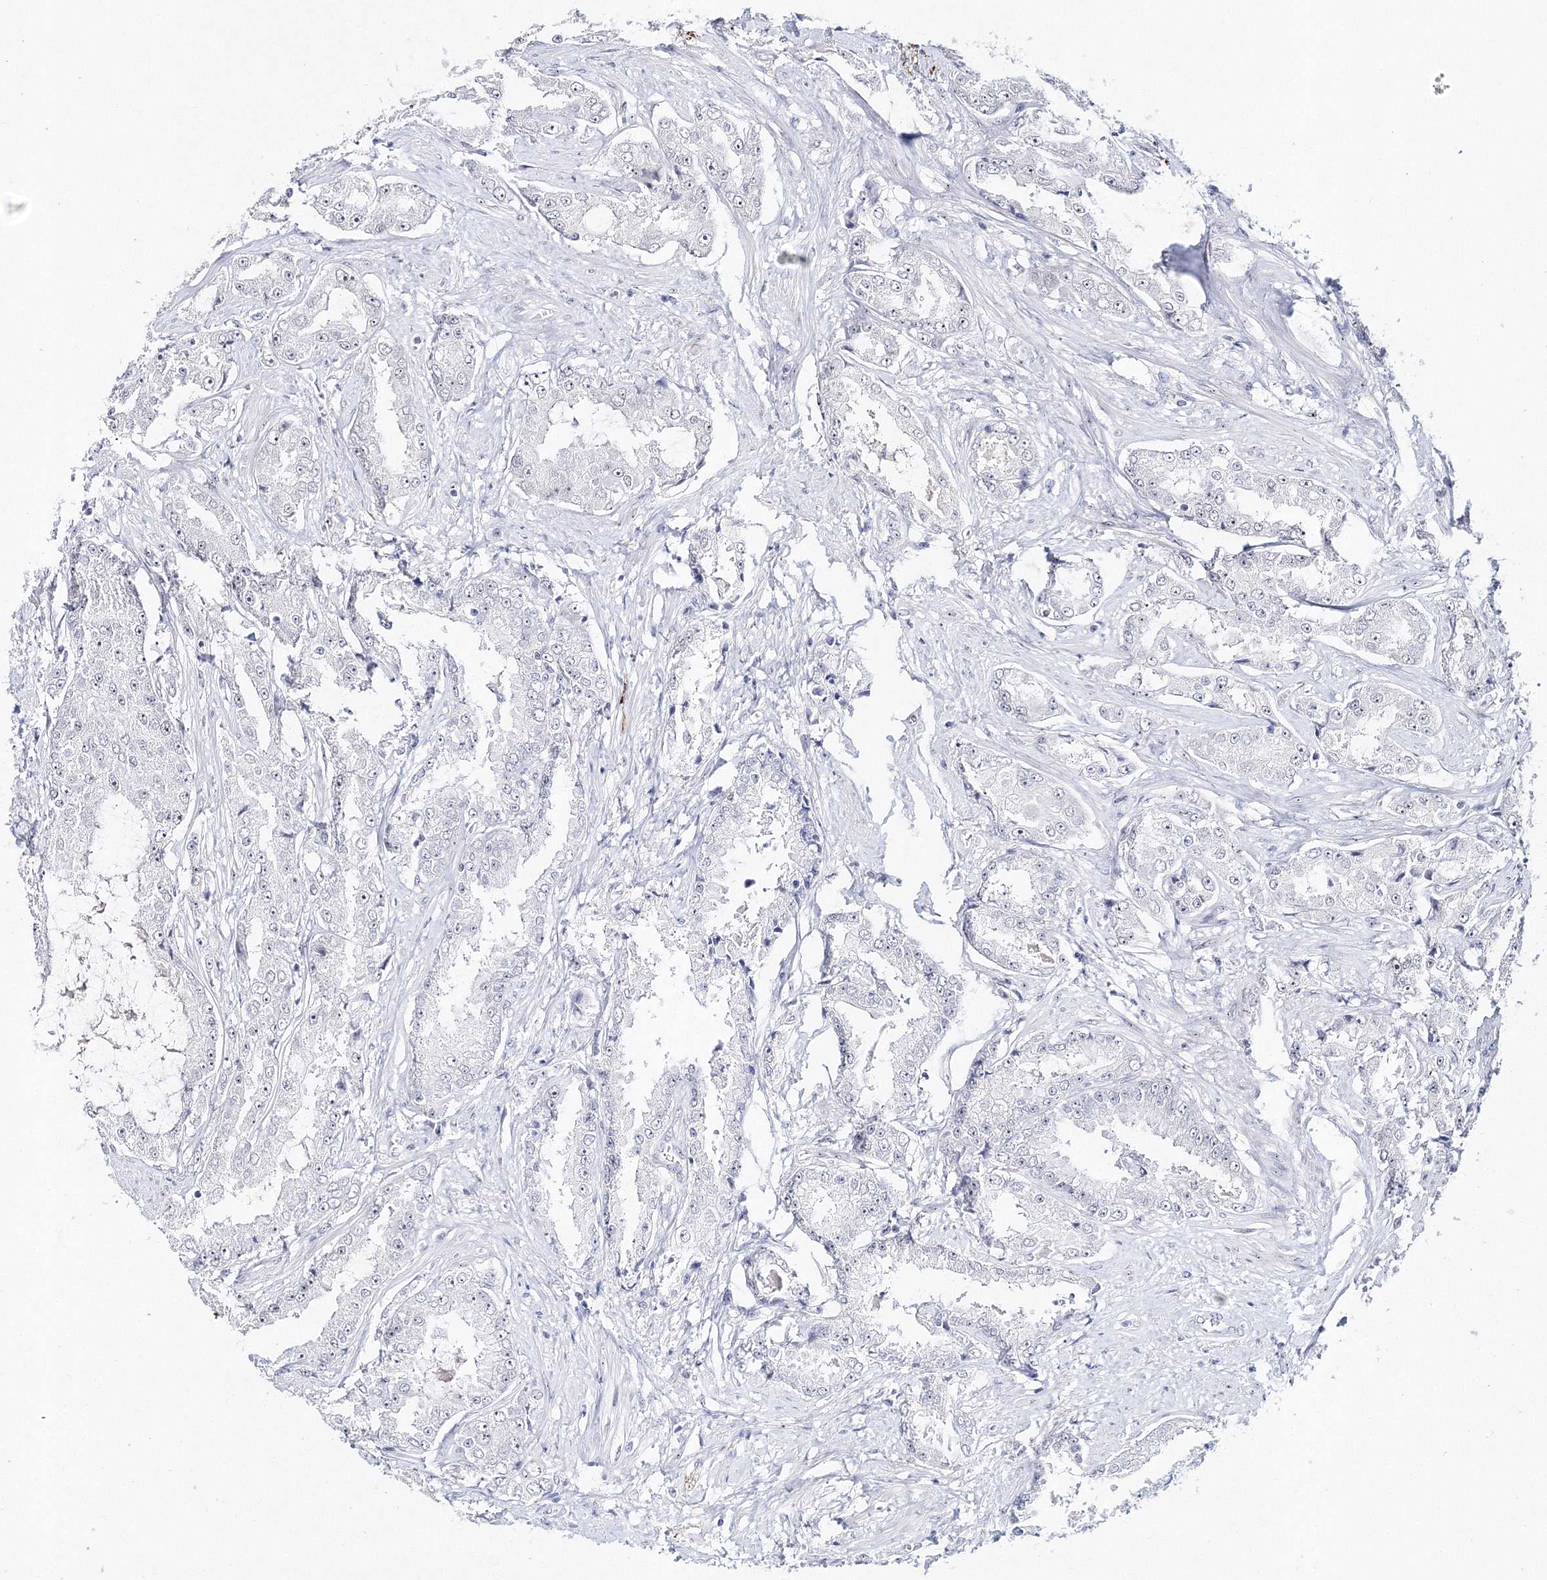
{"staining": {"intensity": "negative", "quantity": "none", "location": "none"}, "tissue": "prostate cancer", "cell_type": "Tumor cells", "image_type": "cancer", "snomed": [{"axis": "morphology", "description": "Adenocarcinoma, High grade"}, {"axis": "topography", "description": "Prostate"}], "caption": "This is an IHC histopathology image of human prostate cancer. There is no positivity in tumor cells.", "gene": "SIRT7", "patient": {"sex": "male", "age": 73}}